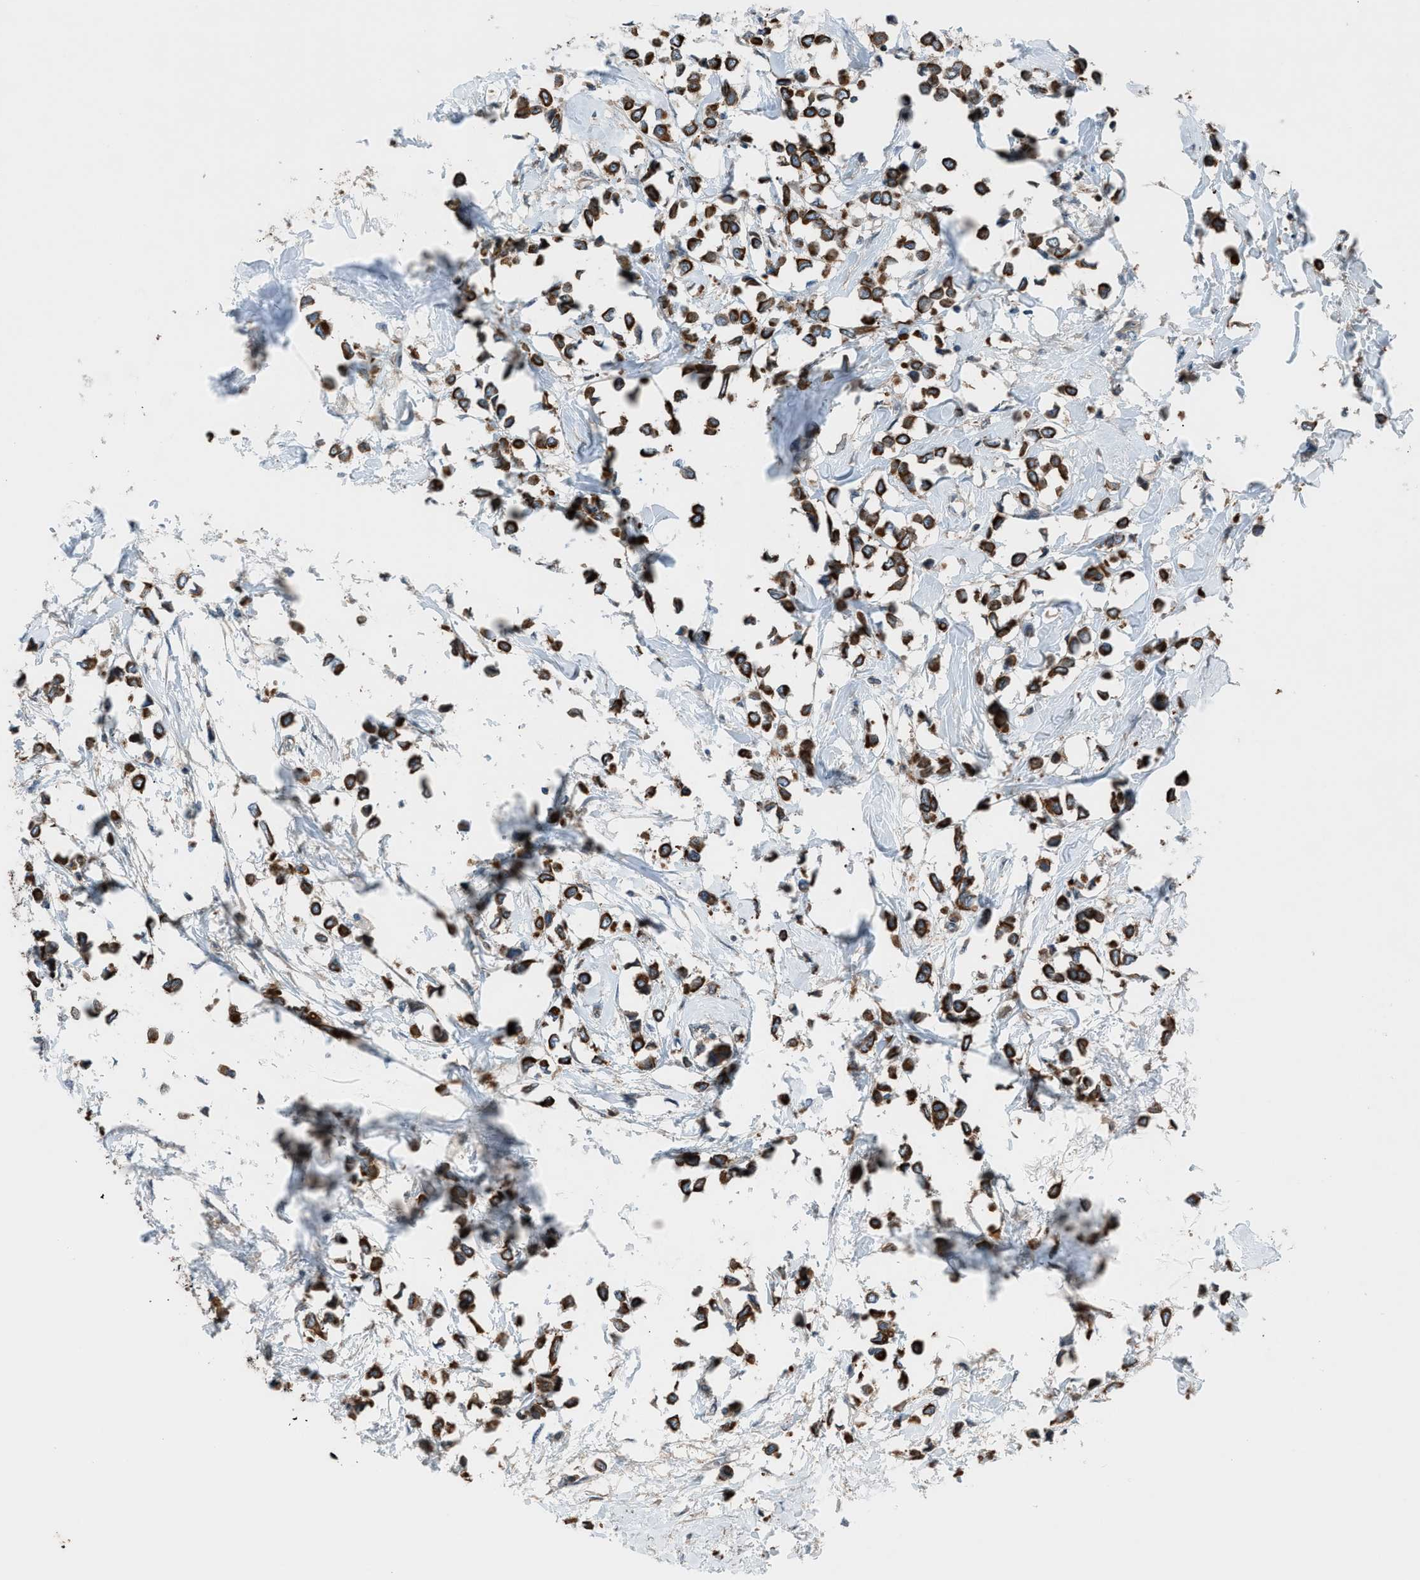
{"staining": {"intensity": "strong", "quantity": ">75%", "location": "cytoplasmic/membranous"}, "tissue": "breast cancer", "cell_type": "Tumor cells", "image_type": "cancer", "snomed": [{"axis": "morphology", "description": "Lobular carcinoma"}, {"axis": "topography", "description": "Breast"}], "caption": "Strong cytoplasmic/membranous protein expression is present in about >75% of tumor cells in lobular carcinoma (breast).", "gene": "DYRK1A", "patient": {"sex": "female", "age": 51}}